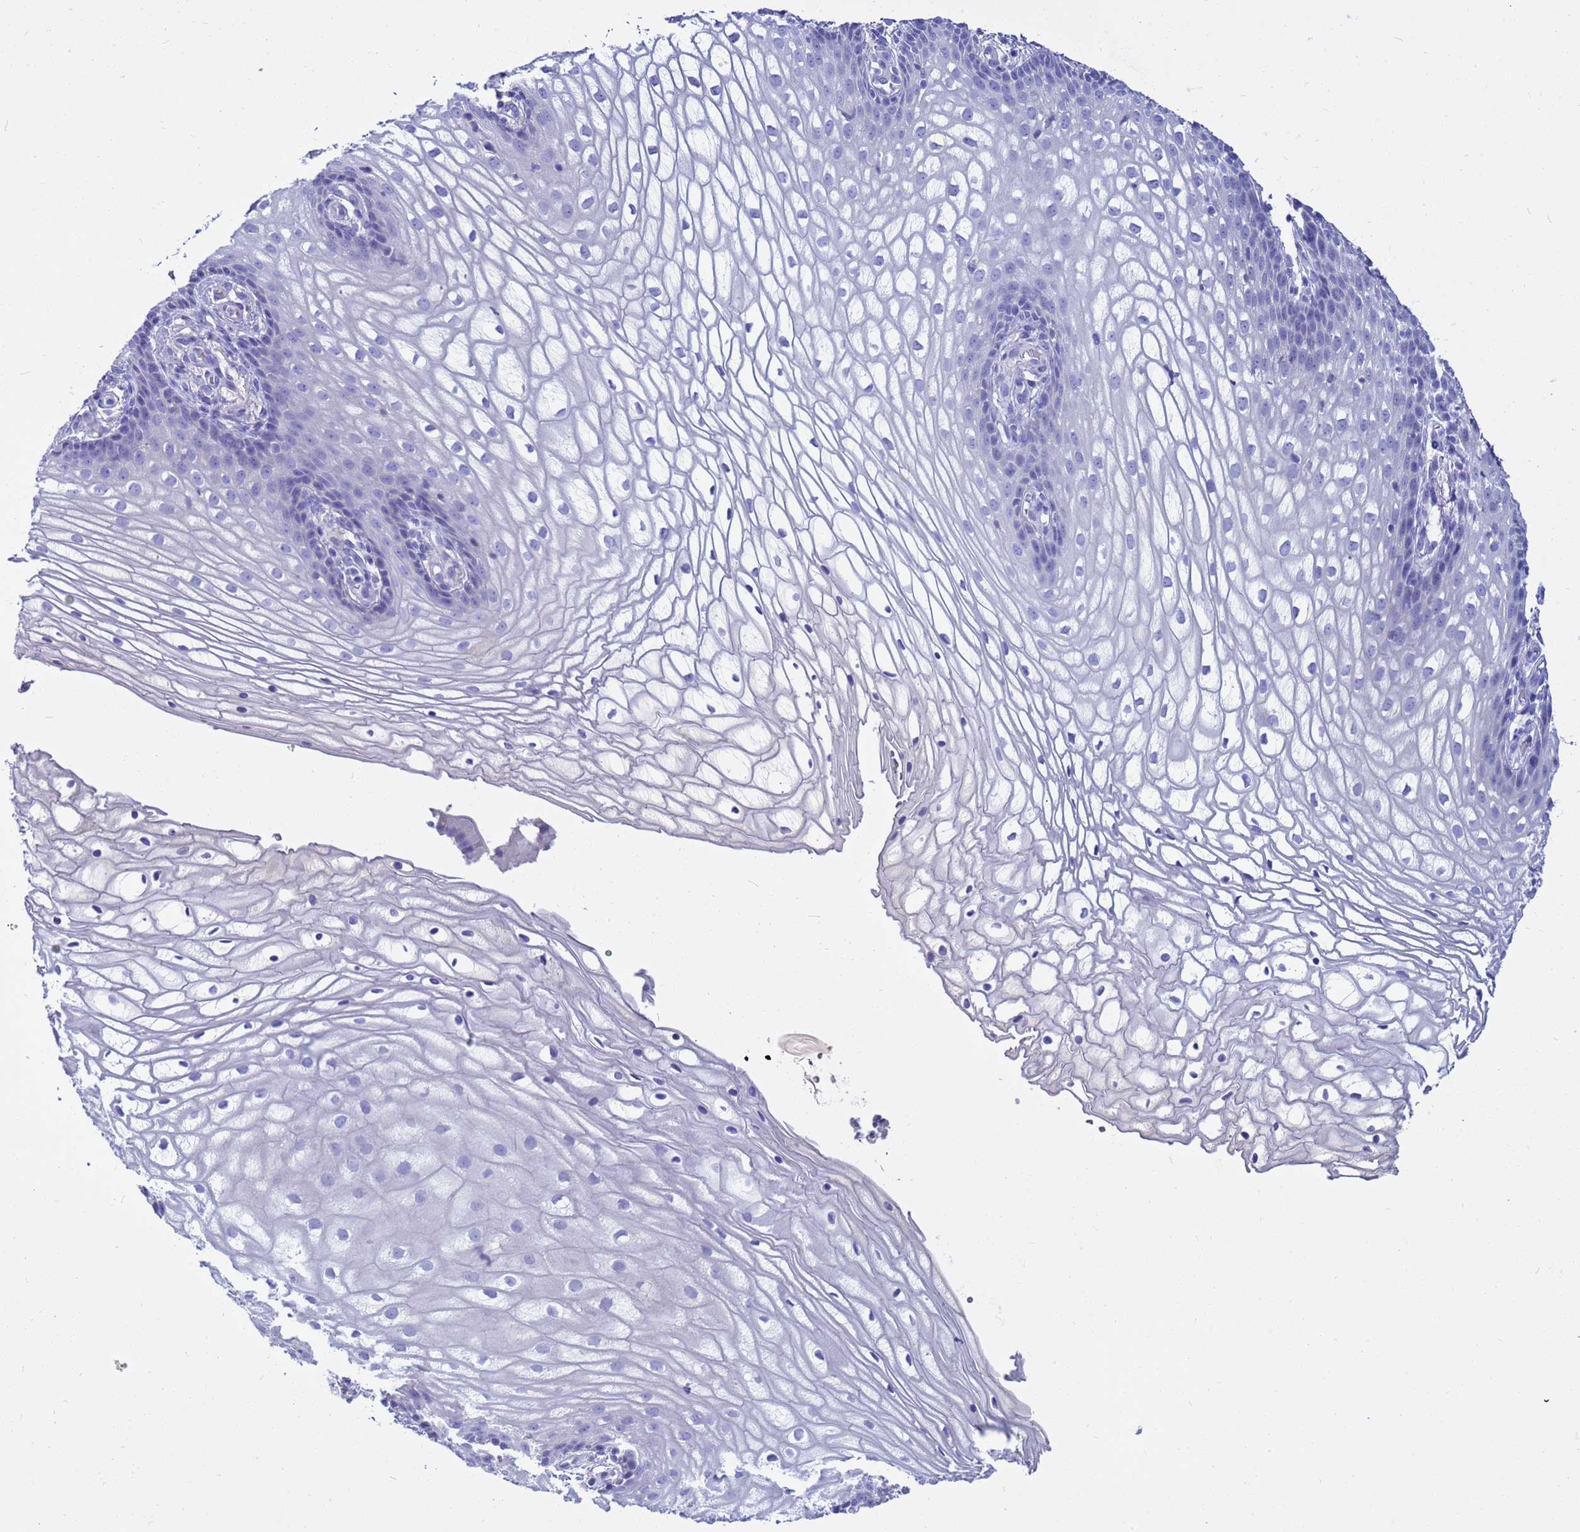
{"staining": {"intensity": "negative", "quantity": "none", "location": "none"}, "tissue": "vagina", "cell_type": "Squamous epithelial cells", "image_type": "normal", "snomed": [{"axis": "morphology", "description": "Normal tissue, NOS"}, {"axis": "topography", "description": "Vagina"}], "caption": "An IHC micrograph of normal vagina is shown. There is no staining in squamous epithelial cells of vagina.", "gene": "SYCN", "patient": {"sex": "female", "age": 60}}